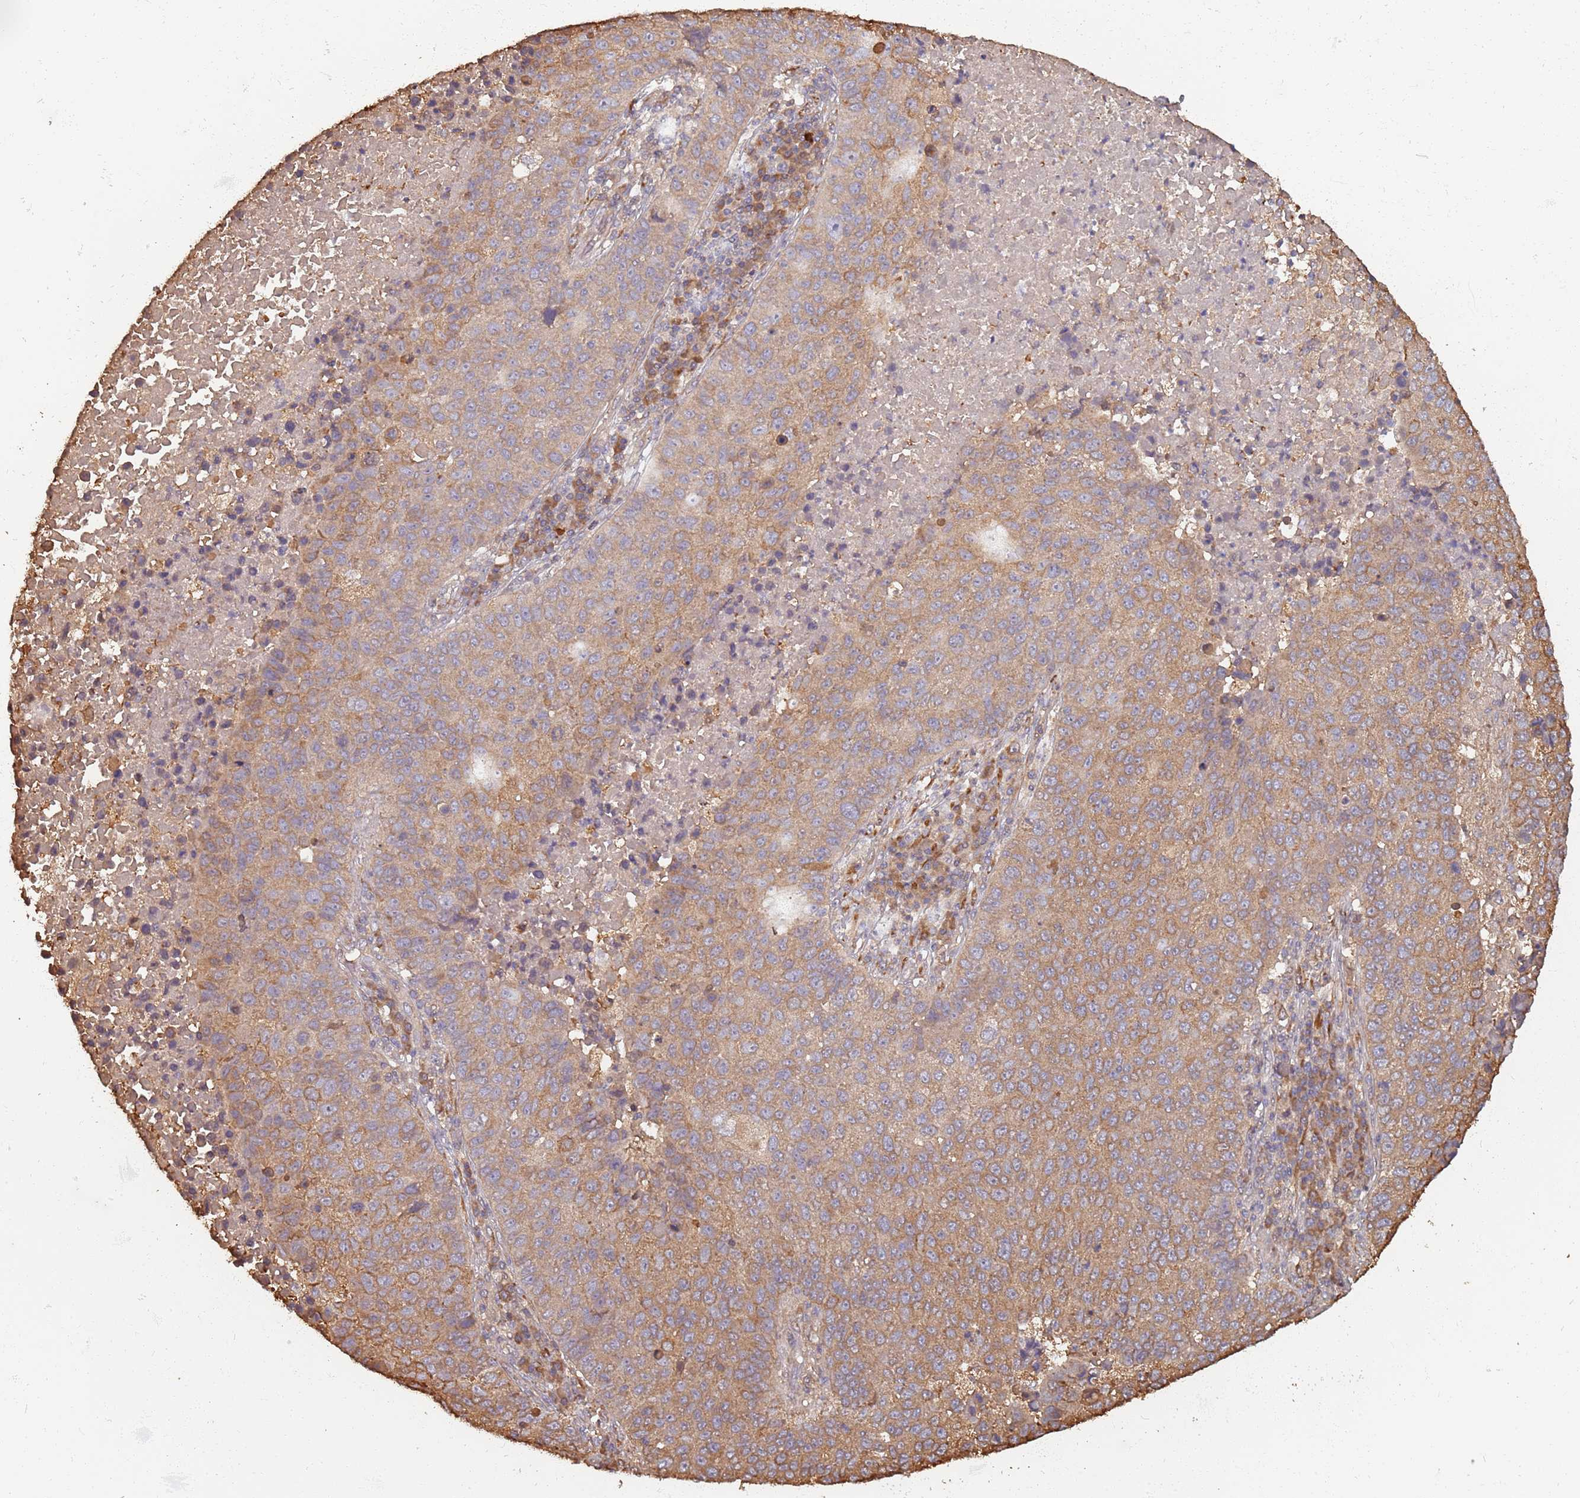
{"staining": {"intensity": "moderate", "quantity": ">75%", "location": "cytoplasmic/membranous"}, "tissue": "lung cancer", "cell_type": "Tumor cells", "image_type": "cancer", "snomed": [{"axis": "morphology", "description": "Squamous cell carcinoma, NOS"}, {"axis": "topography", "description": "Lung"}], "caption": "DAB (3,3'-diaminobenzidine) immunohistochemical staining of lung cancer (squamous cell carcinoma) displays moderate cytoplasmic/membranous protein positivity in approximately >75% of tumor cells.", "gene": "COG4", "patient": {"sex": "male", "age": 73}}